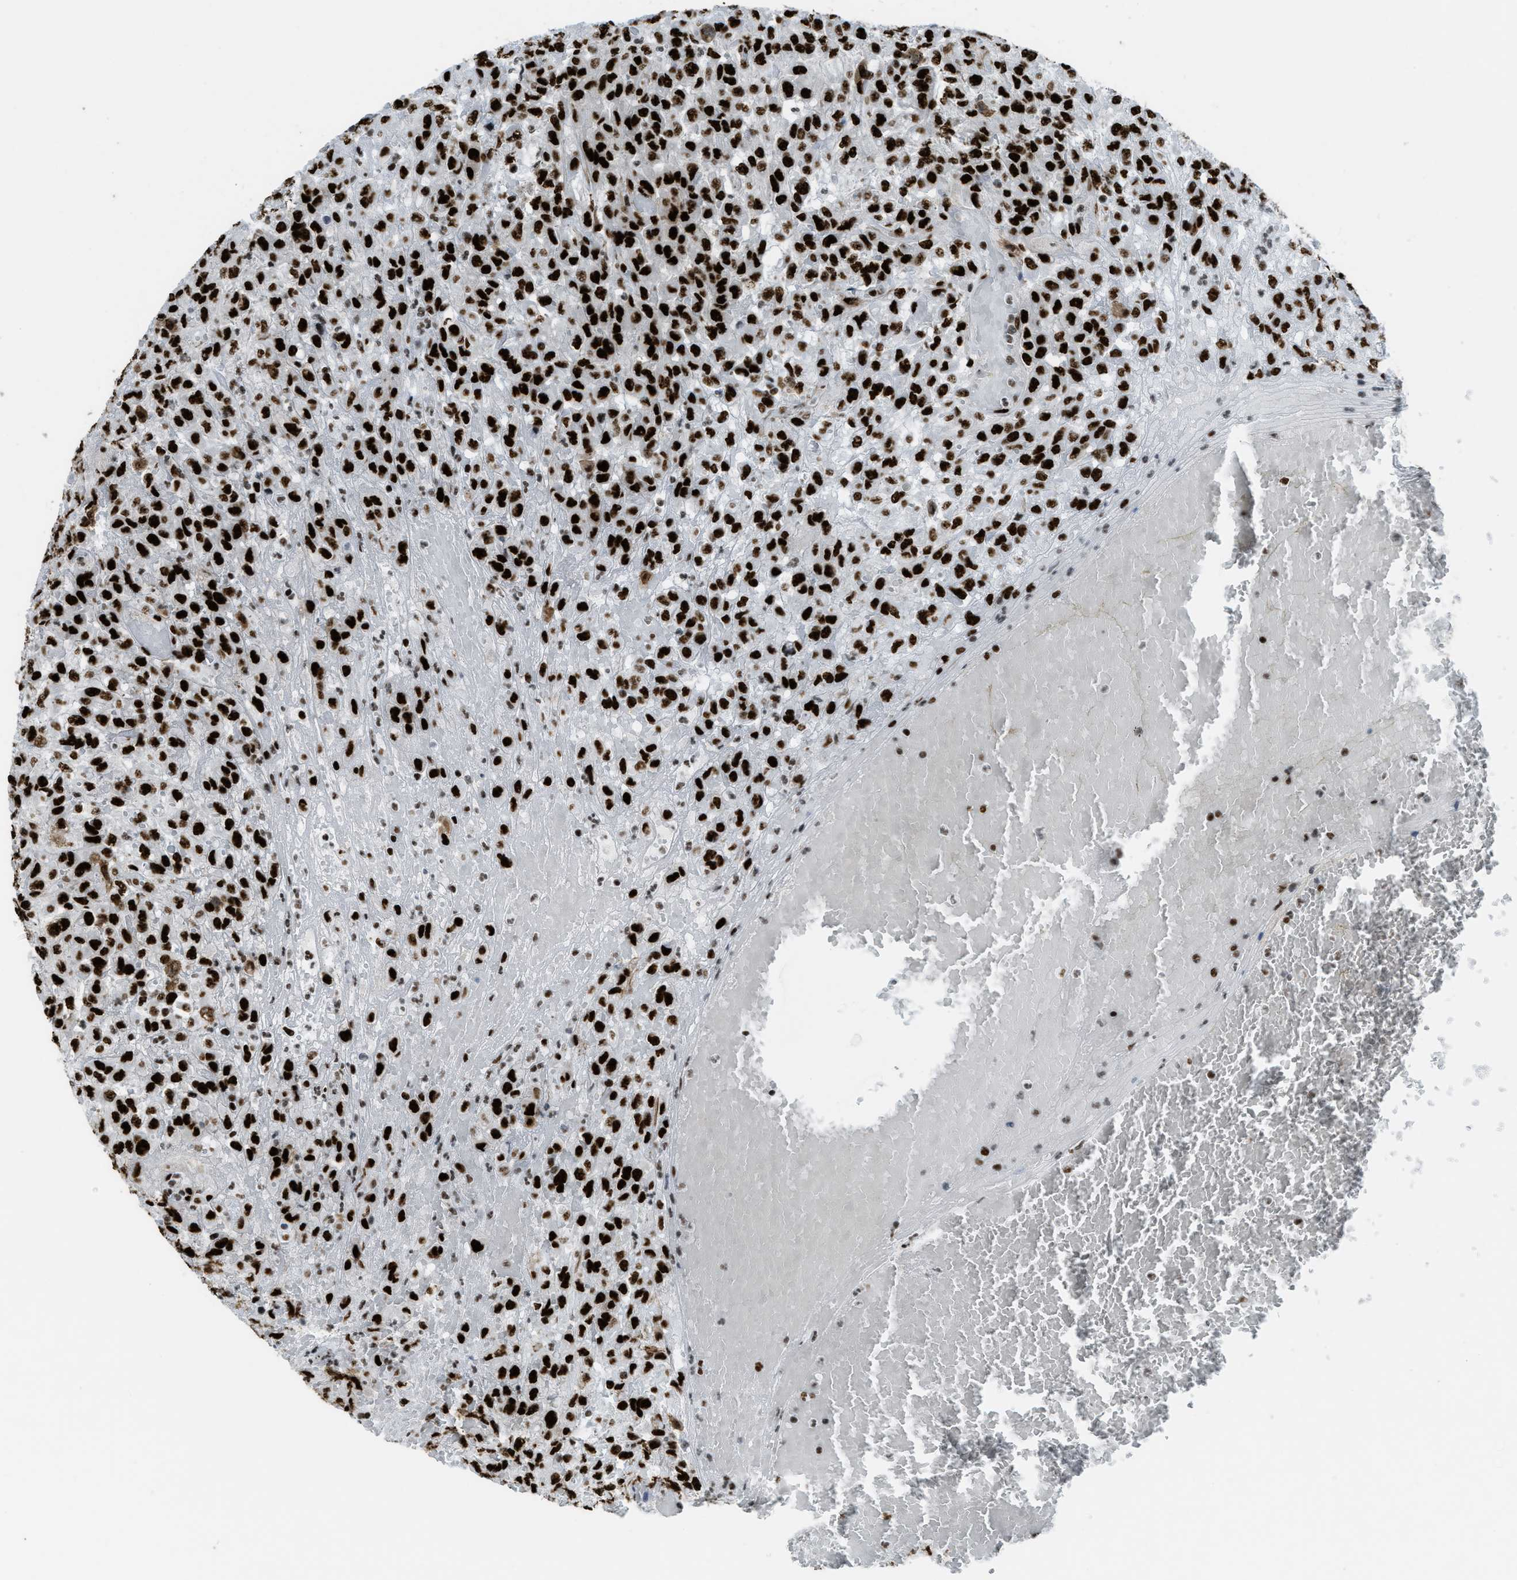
{"staining": {"intensity": "strong", "quantity": ">75%", "location": "nuclear"}, "tissue": "urothelial cancer", "cell_type": "Tumor cells", "image_type": "cancer", "snomed": [{"axis": "morphology", "description": "Urothelial carcinoma, High grade"}, {"axis": "topography", "description": "Urinary bladder"}], "caption": "Immunohistochemistry (DAB (3,3'-diaminobenzidine)) staining of human high-grade urothelial carcinoma exhibits strong nuclear protein staining in about >75% of tumor cells.", "gene": "ZNF207", "patient": {"sex": "male", "age": 46}}